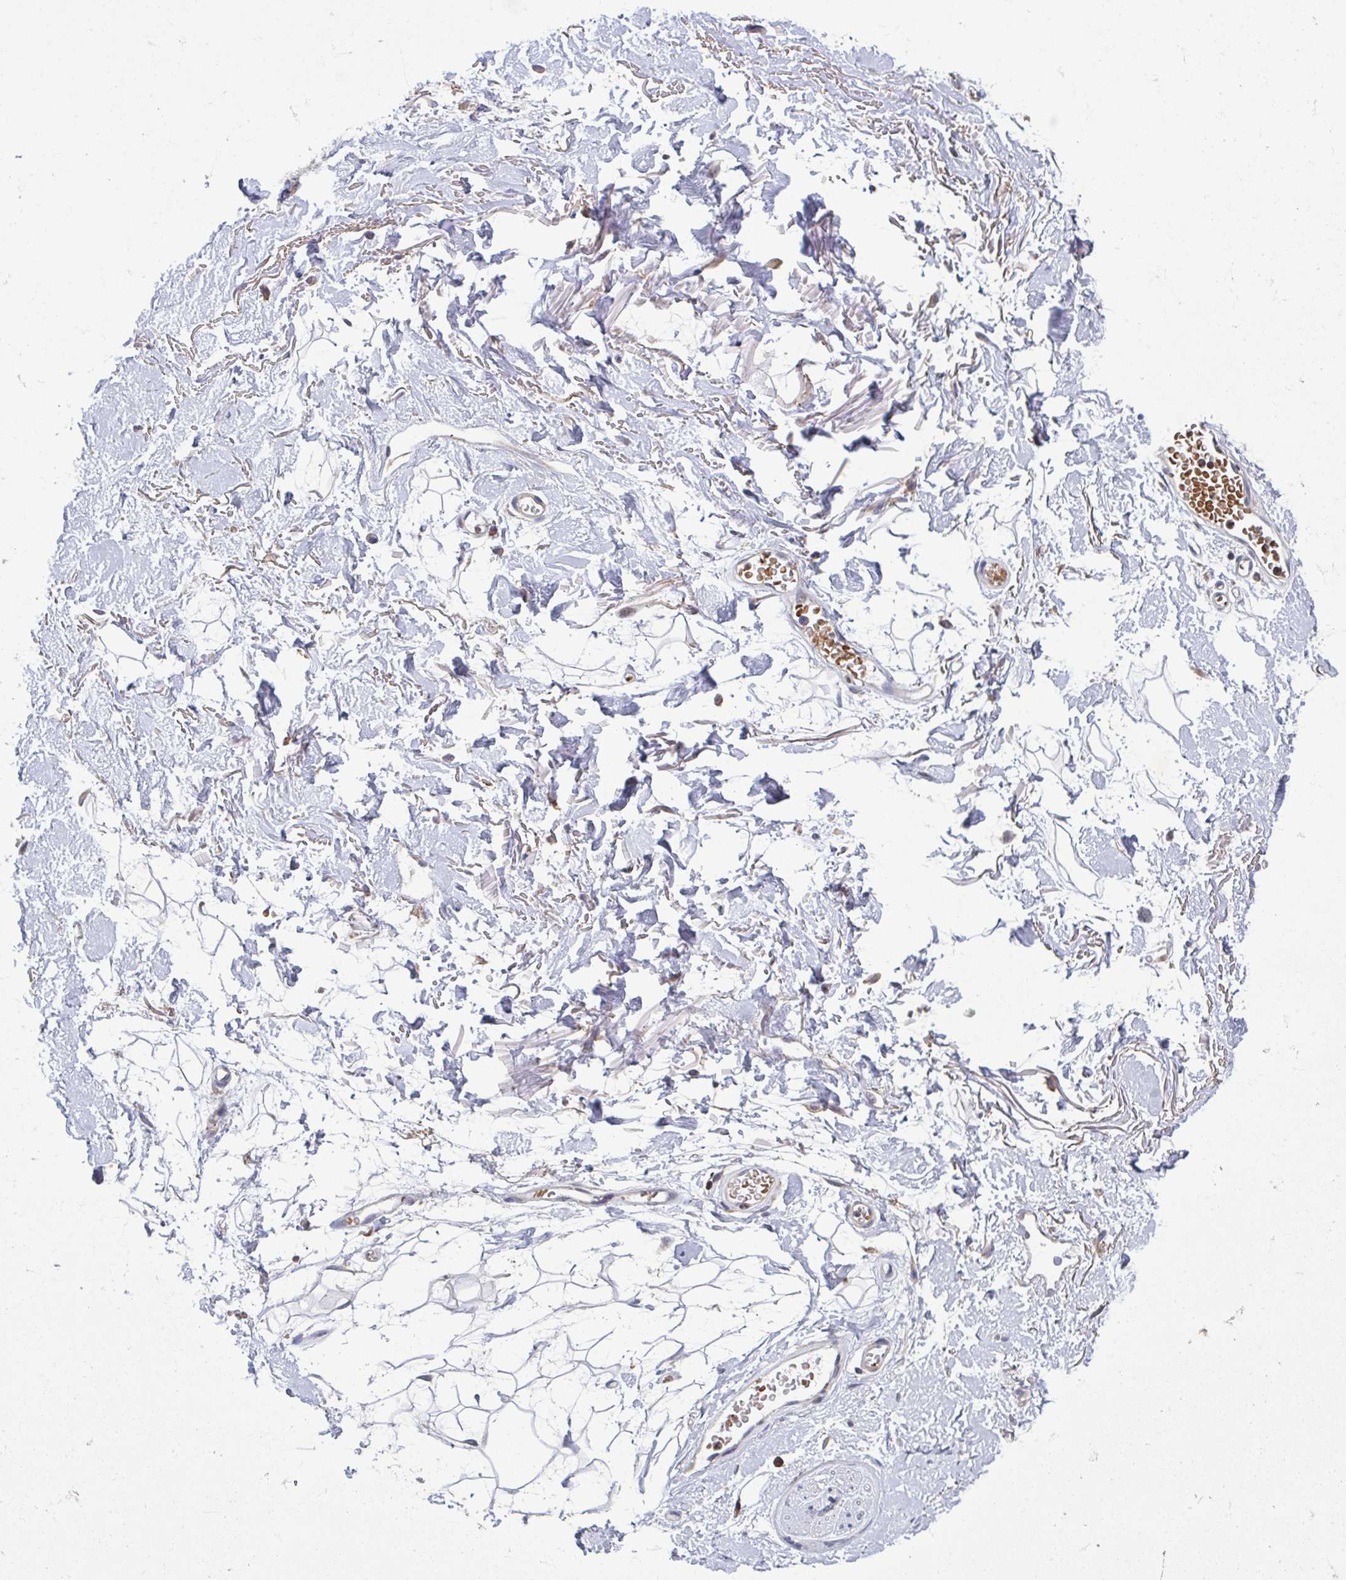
{"staining": {"intensity": "negative", "quantity": "none", "location": "none"}, "tissue": "adipose tissue", "cell_type": "Adipocytes", "image_type": "normal", "snomed": [{"axis": "morphology", "description": "Normal tissue, NOS"}, {"axis": "topography", "description": "Anal"}, {"axis": "topography", "description": "Peripheral nerve tissue"}], "caption": "The photomicrograph exhibits no staining of adipocytes in unremarkable adipose tissue.", "gene": "LRRC38", "patient": {"sex": "male", "age": 78}}